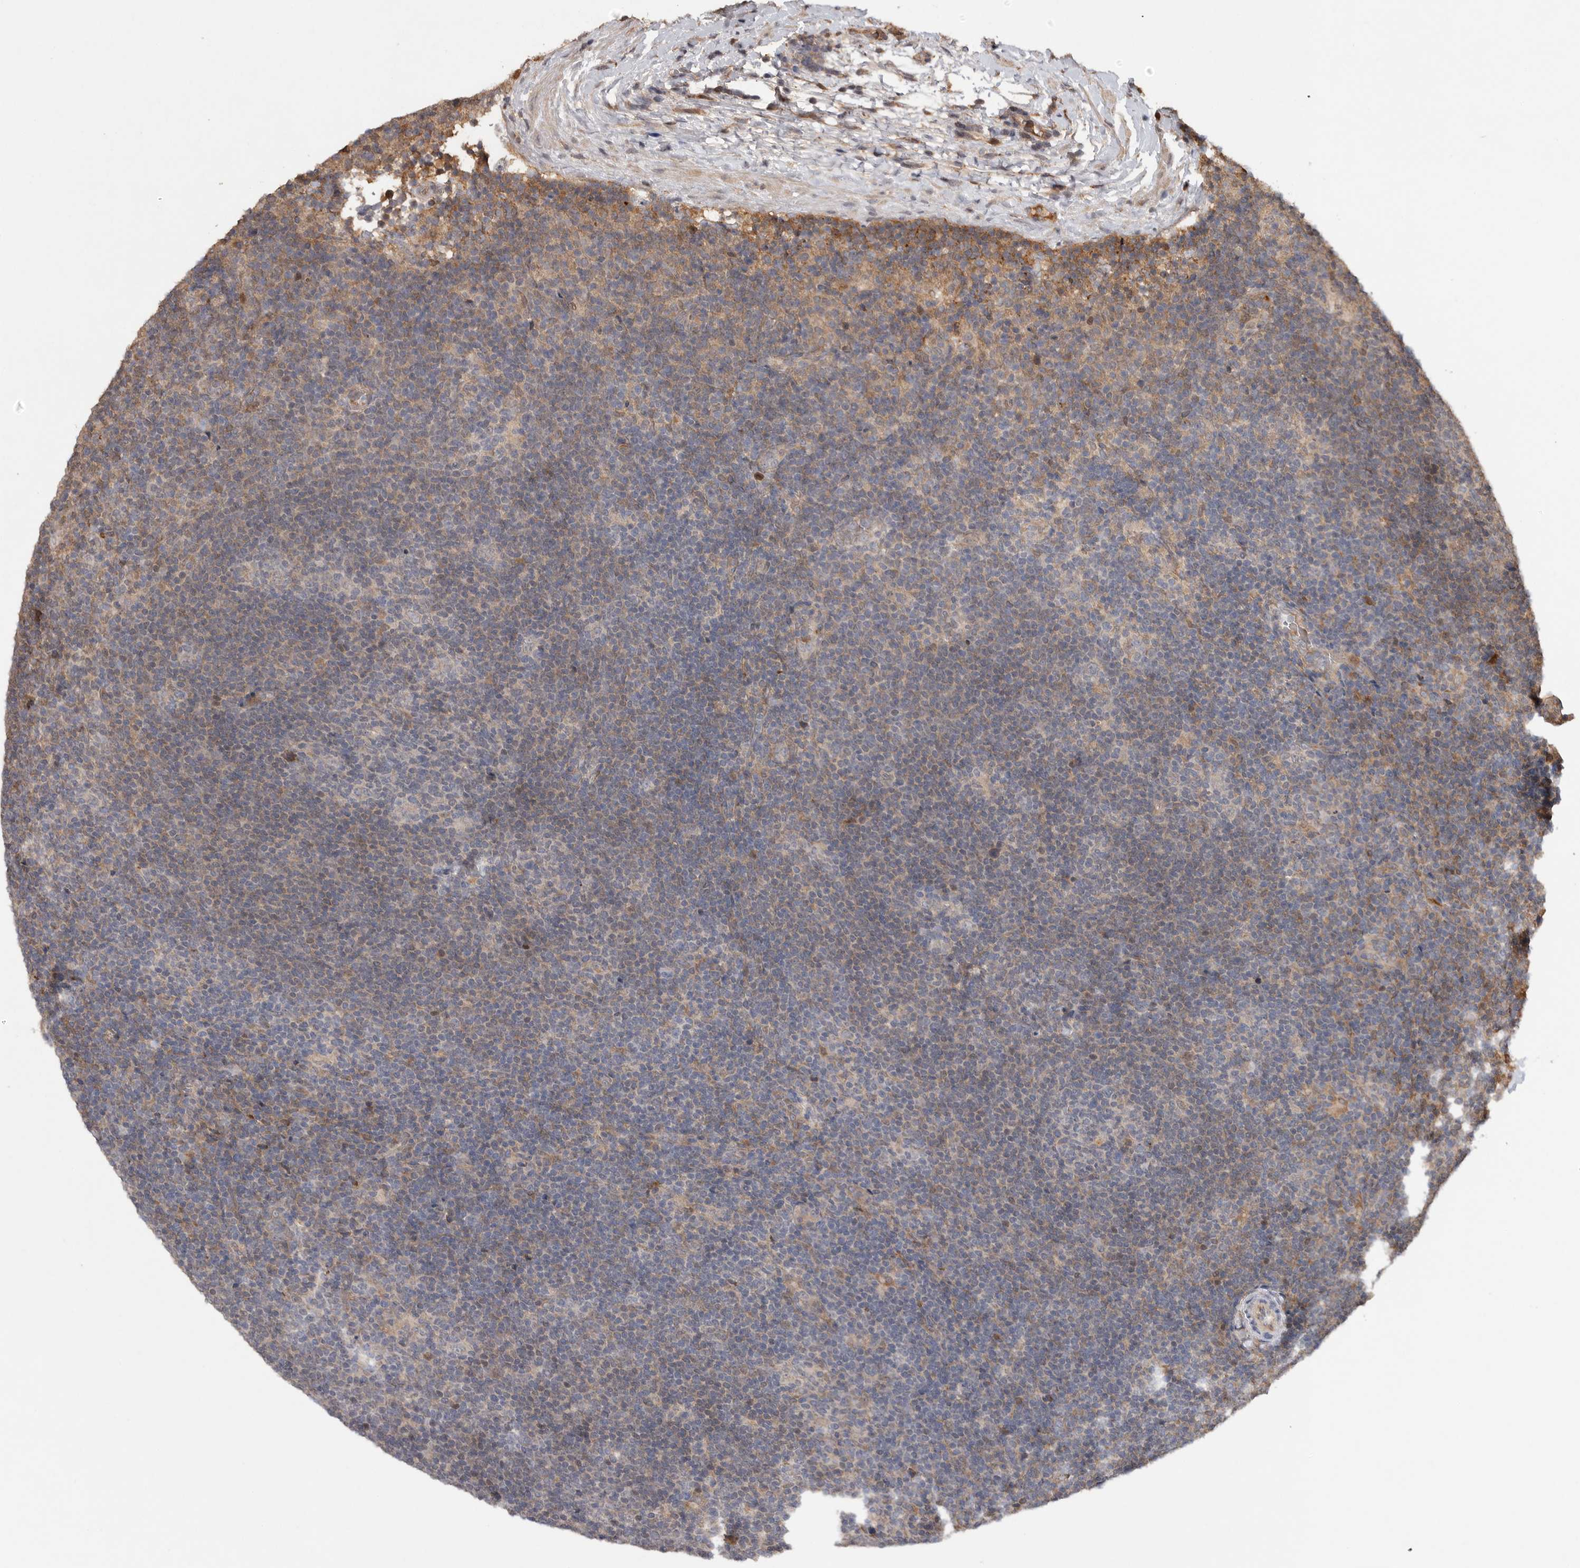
{"staining": {"intensity": "negative", "quantity": "none", "location": "none"}, "tissue": "lymphoma", "cell_type": "Tumor cells", "image_type": "cancer", "snomed": [{"axis": "morphology", "description": "Hodgkin's disease, NOS"}, {"axis": "topography", "description": "Lymph node"}], "caption": "The image demonstrates no significant expression in tumor cells of Hodgkin's disease.", "gene": "VN1R4", "patient": {"sex": "female", "age": 57}}